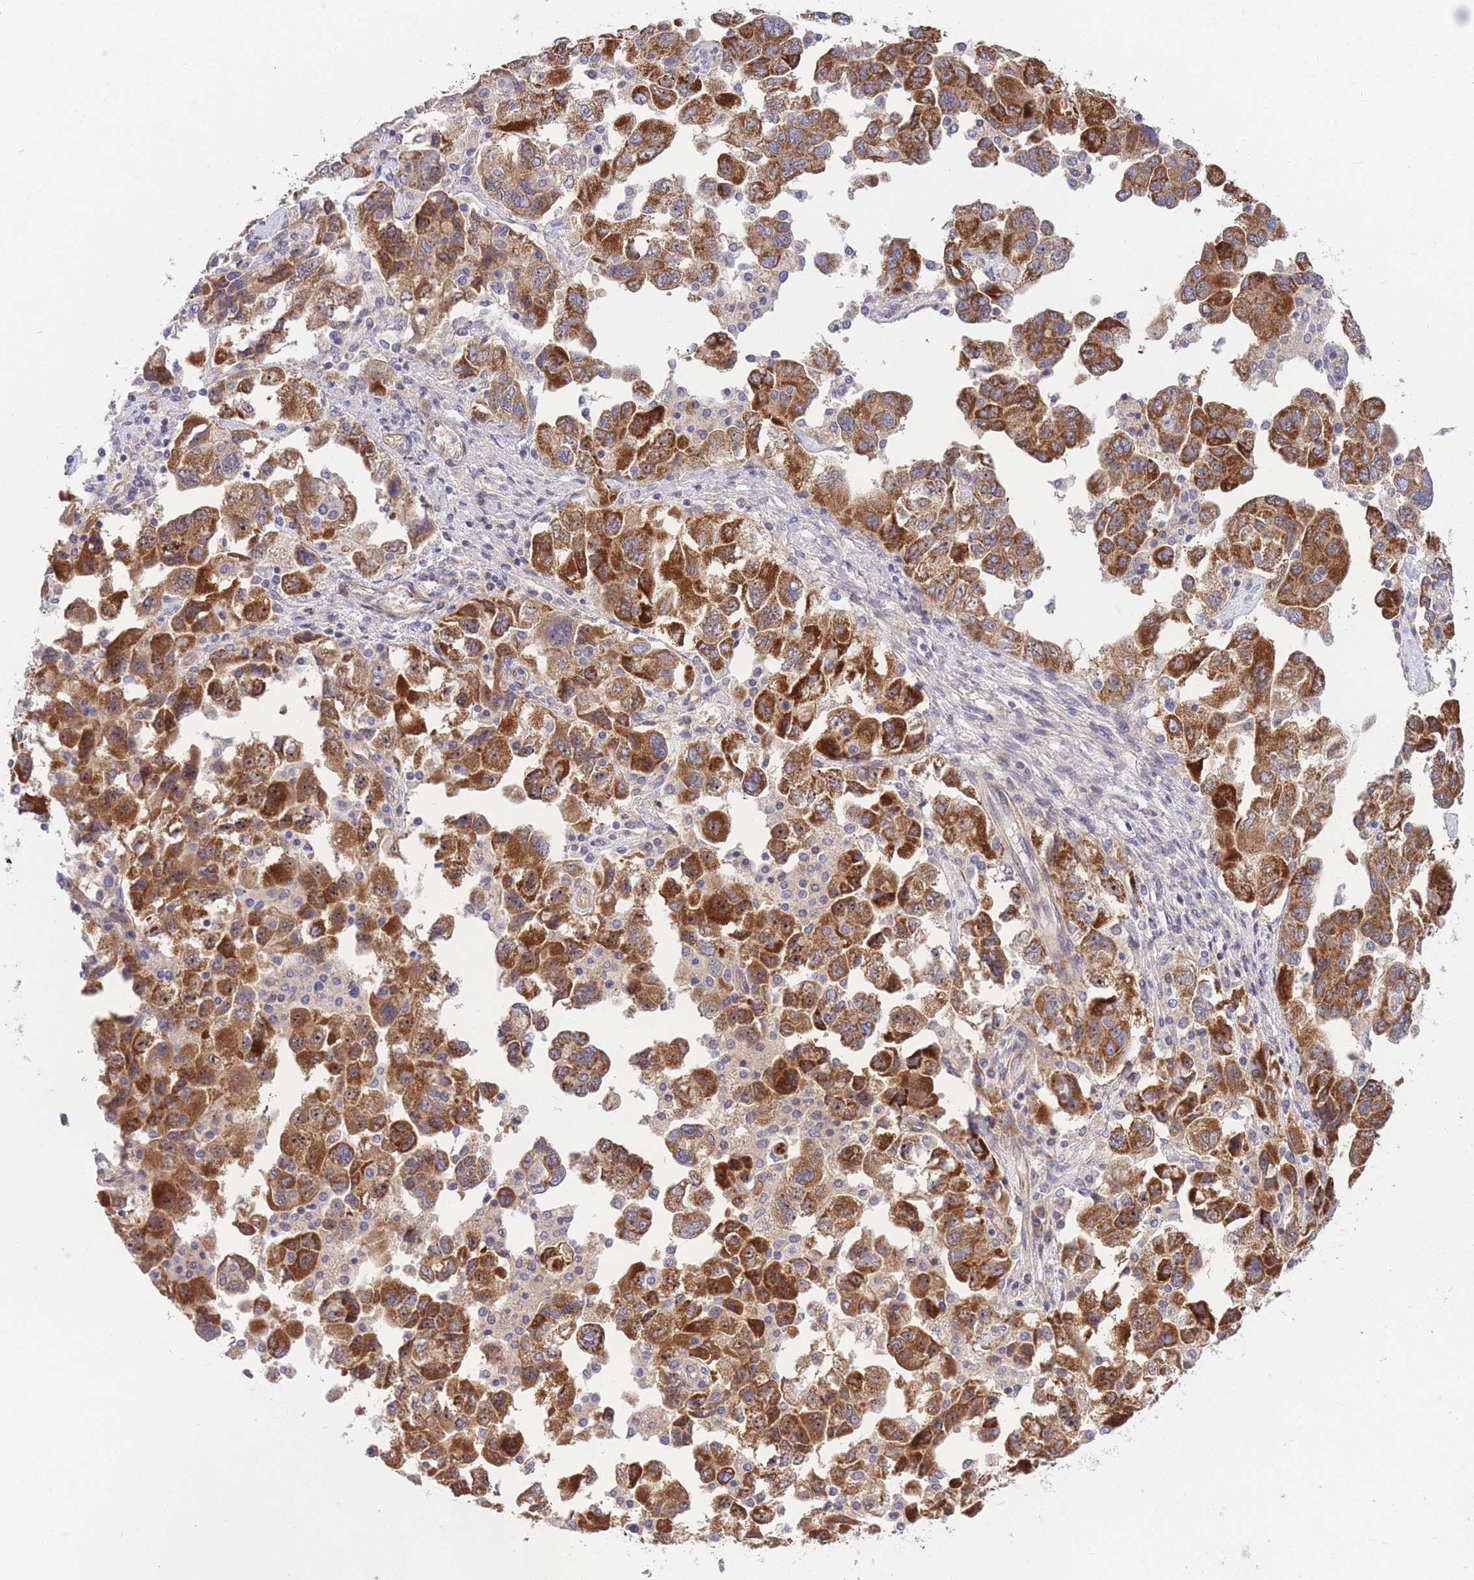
{"staining": {"intensity": "strong", "quantity": ">75%", "location": "cytoplasmic/membranous"}, "tissue": "ovarian cancer", "cell_type": "Tumor cells", "image_type": "cancer", "snomed": [{"axis": "morphology", "description": "Carcinoma, NOS"}, {"axis": "morphology", "description": "Cystadenocarcinoma, serous, NOS"}, {"axis": "topography", "description": "Ovary"}], "caption": "Protein staining reveals strong cytoplasmic/membranous positivity in approximately >75% of tumor cells in carcinoma (ovarian).", "gene": "CHAC1", "patient": {"sex": "female", "age": 69}}